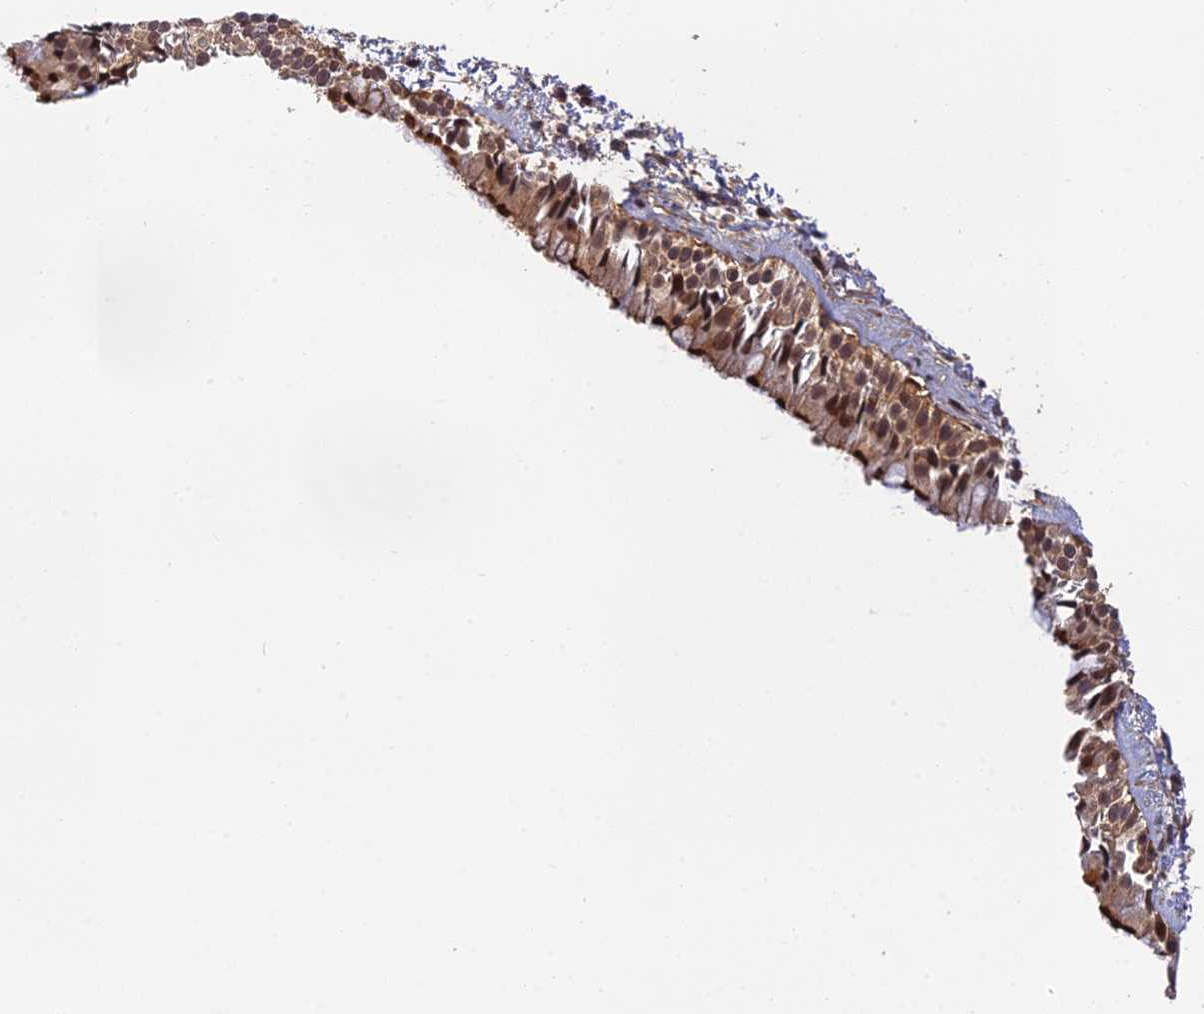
{"staining": {"intensity": "strong", "quantity": ">75%", "location": "cytoplasmic/membranous,nuclear"}, "tissue": "nasopharynx", "cell_type": "Respiratory epithelial cells", "image_type": "normal", "snomed": [{"axis": "morphology", "description": "Normal tissue, NOS"}, {"axis": "topography", "description": "Nasopharynx"}], "caption": "IHC (DAB (3,3'-diaminobenzidine)) staining of benign human nasopharynx reveals strong cytoplasmic/membranous,nuclear protein expression in about >75% of respiratory epithelial cells. The staining was performed using DAB (3,3'-diaminobenzidine) to visualize the protein expression in brown, while the nuclei were stained in blue with hematoxylin (Magnification: 20x).", "gene": "OSBPL1A", "patient": {"sex": "male", "age": 22}}